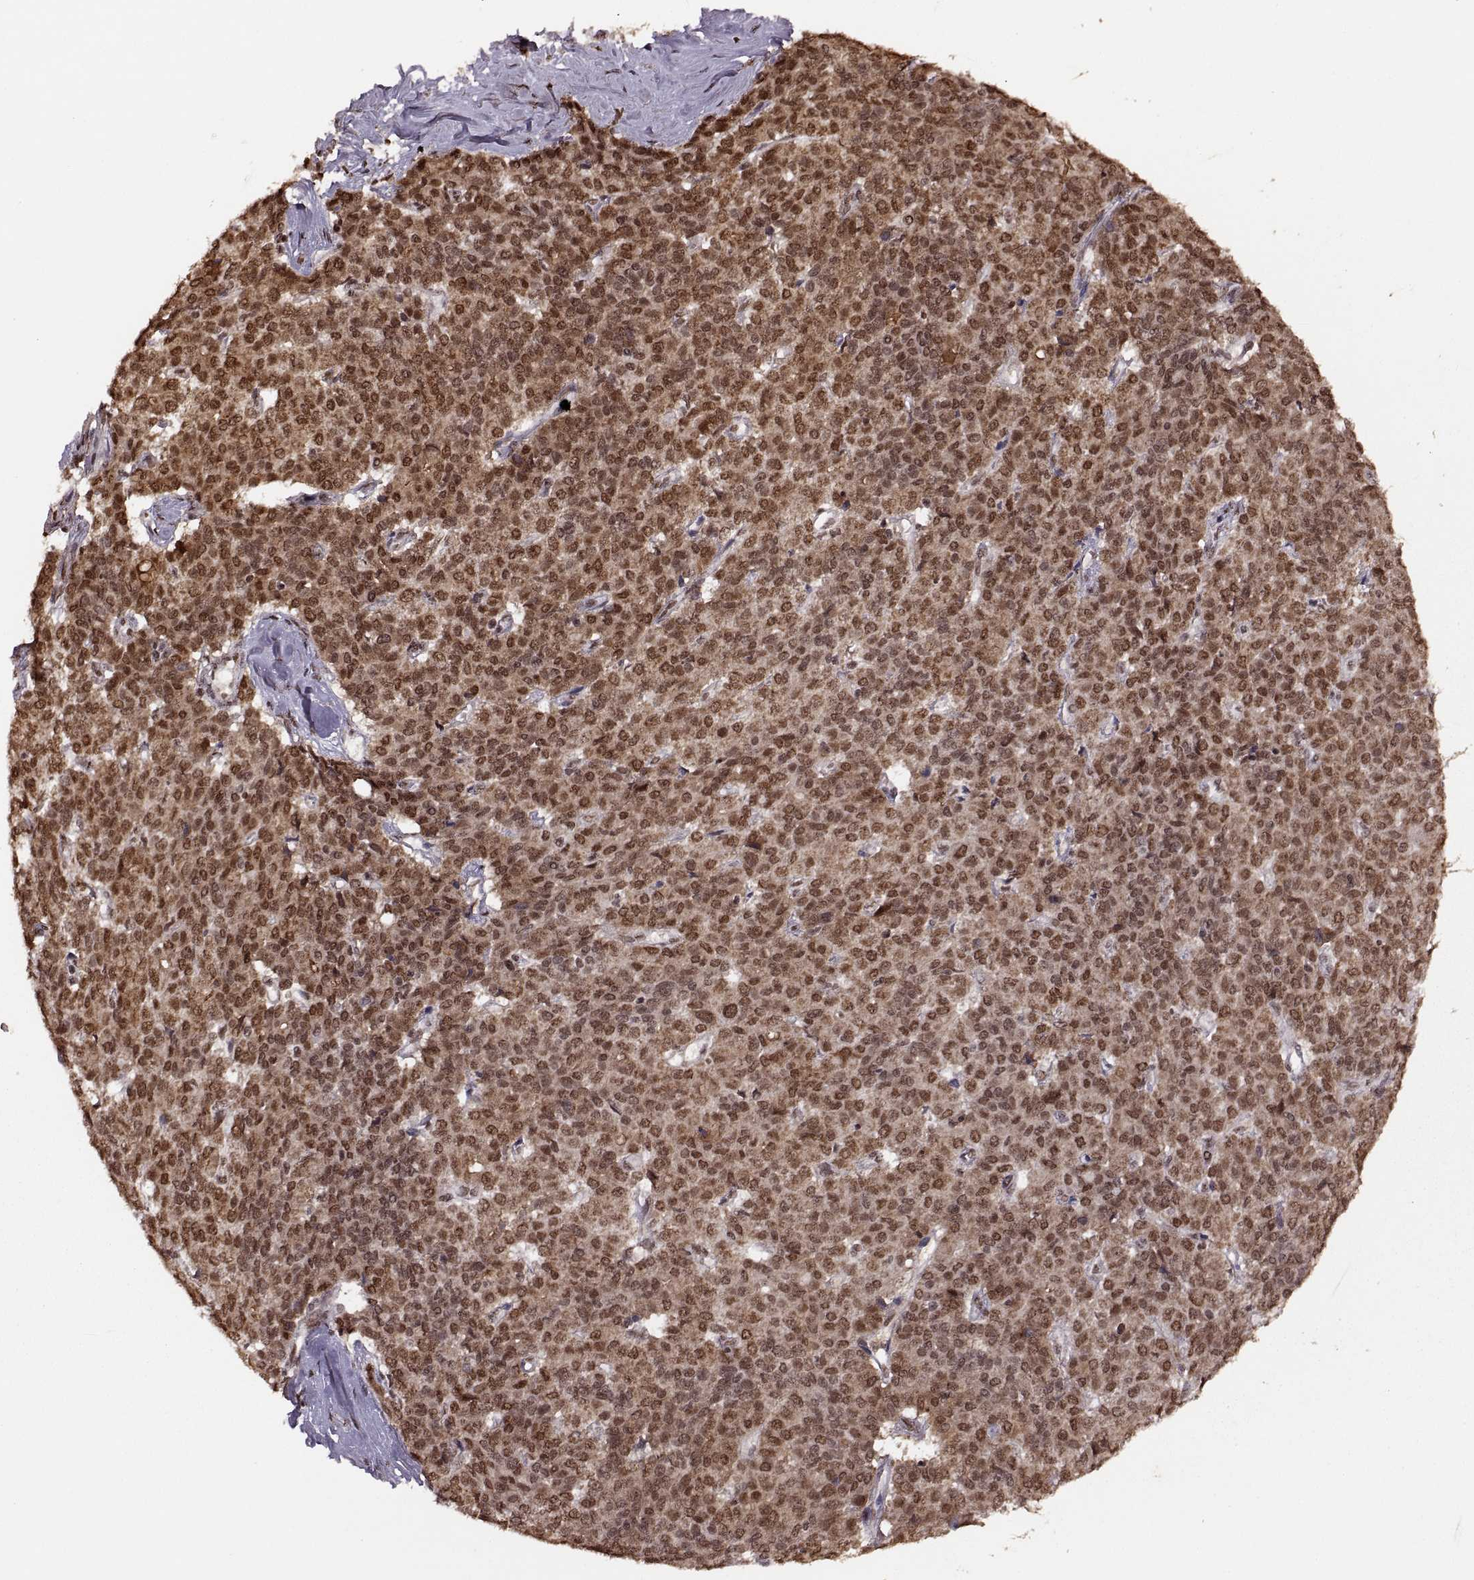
{"staining": {"intensity": "moderate", "quantity": ">75%", "location": "cytoplasmic/membranous,nuclear"}, "tissue": "liver cancer", "cell_type": "Tumor cells", "image_type": "cancer", "snomed": [{"axis": "morphology", "description": "Cholangiocarcinoma"}, {"axis": "topography", "description": "Liver"}], "caption": "Brown immunohistochemical staining in cholangiocarcinoma (liver) shows moderate cytoplasmic/membranous and nuclear expression in approximately >75% of tumor cells.", "gene": "RFT1", "patient": {"sex": "female", "age": 47}}